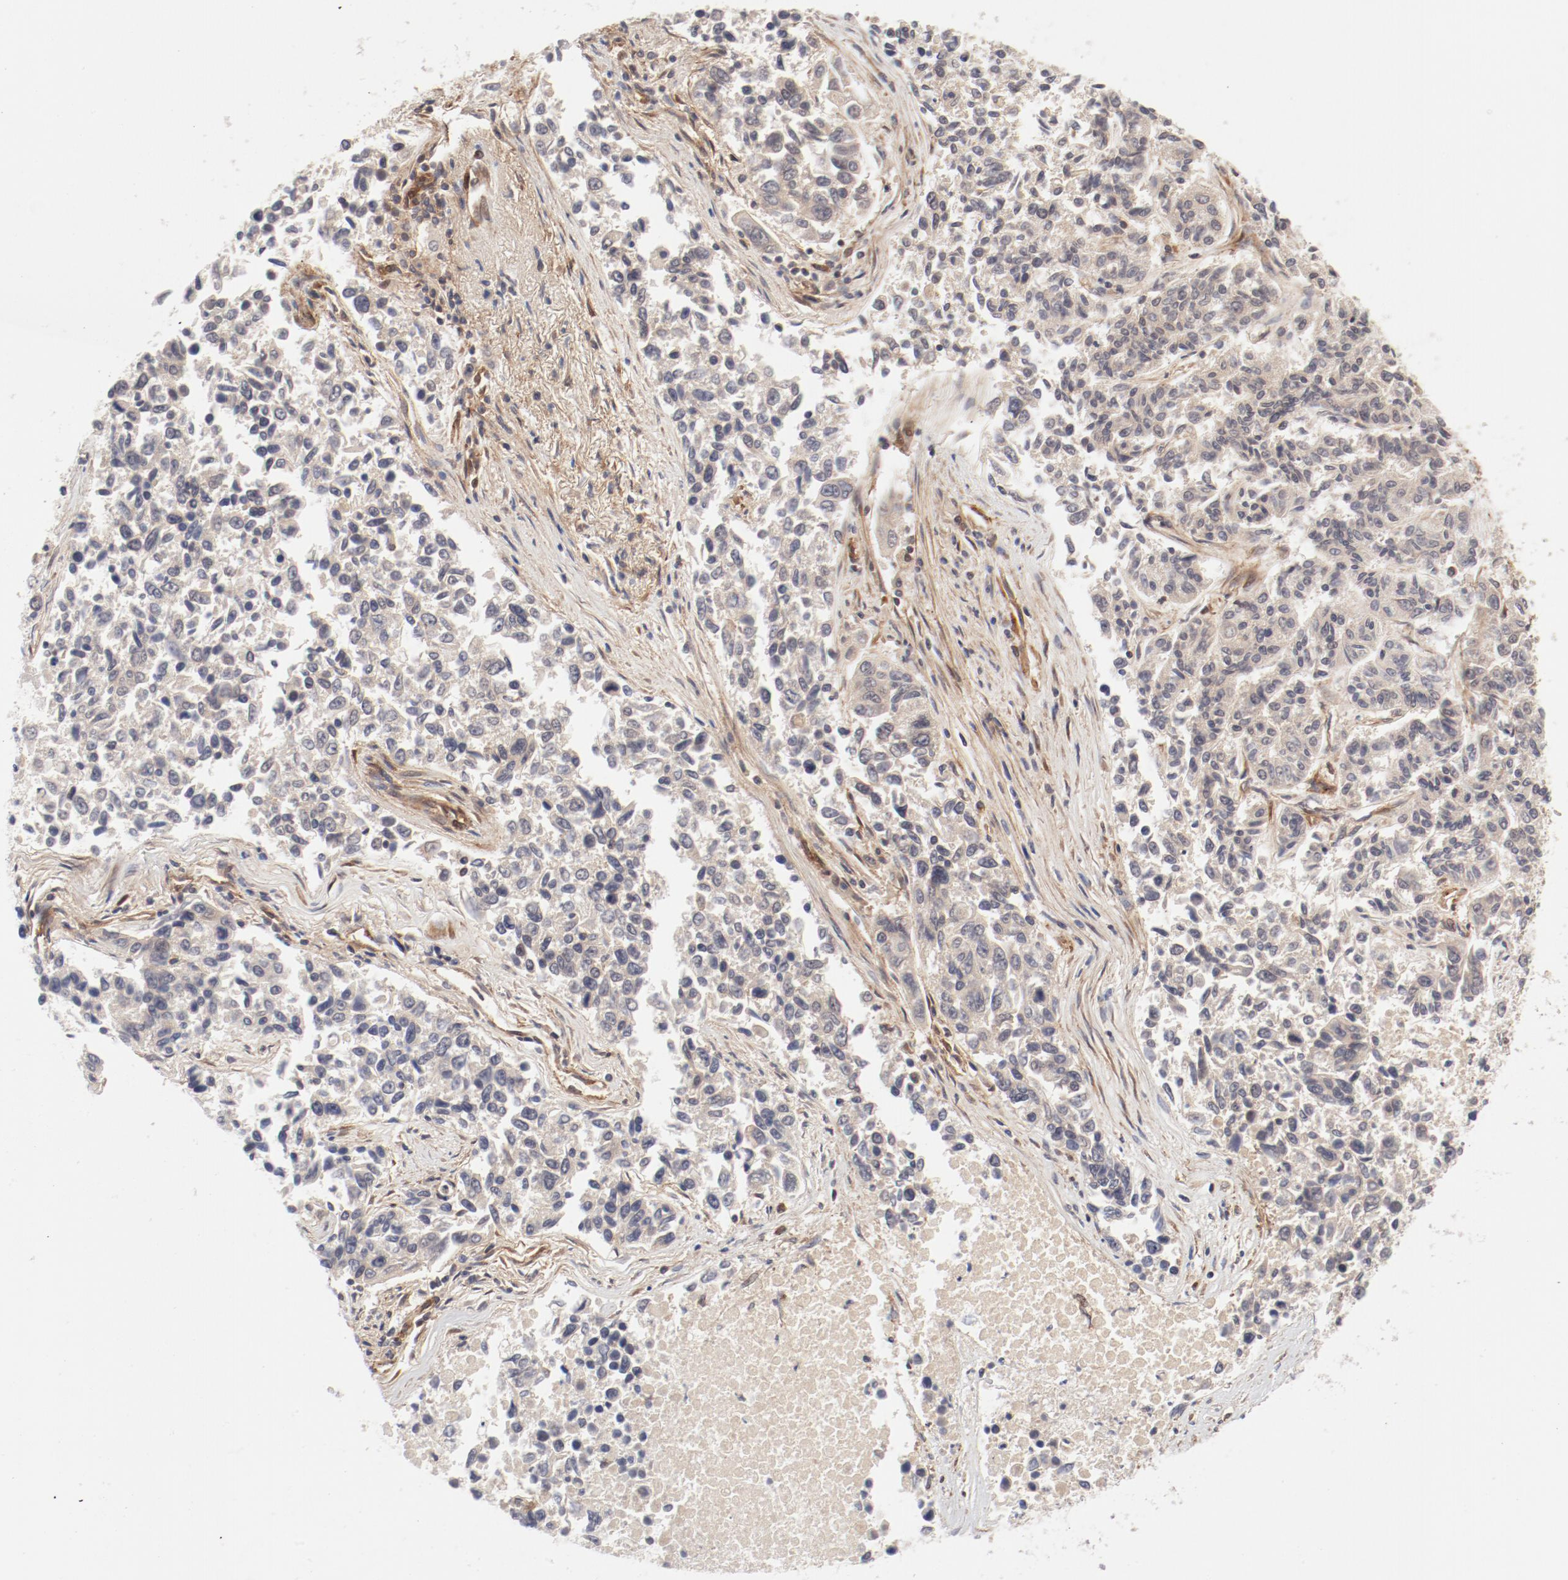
{"staining": {"intensity": "weak", "quantity": "<25%", "location": "cytoplasmic/membranous"}, "tissue": "lung cancer", "cell_type": "Tumor cells", "image_type": "cancer", "snomed": [{"axis": "morphology", "description": "Adenocarcinoma, NOS"}, {"axis": "topography", "description": "Lung"}], "caption": "This is an immunohistochemistry (IHC) histopathology image of lung cancer. There is no staining in tumor cells.", "gene": "AP2A1", "patient": {"sex": "male", "age": 84}}